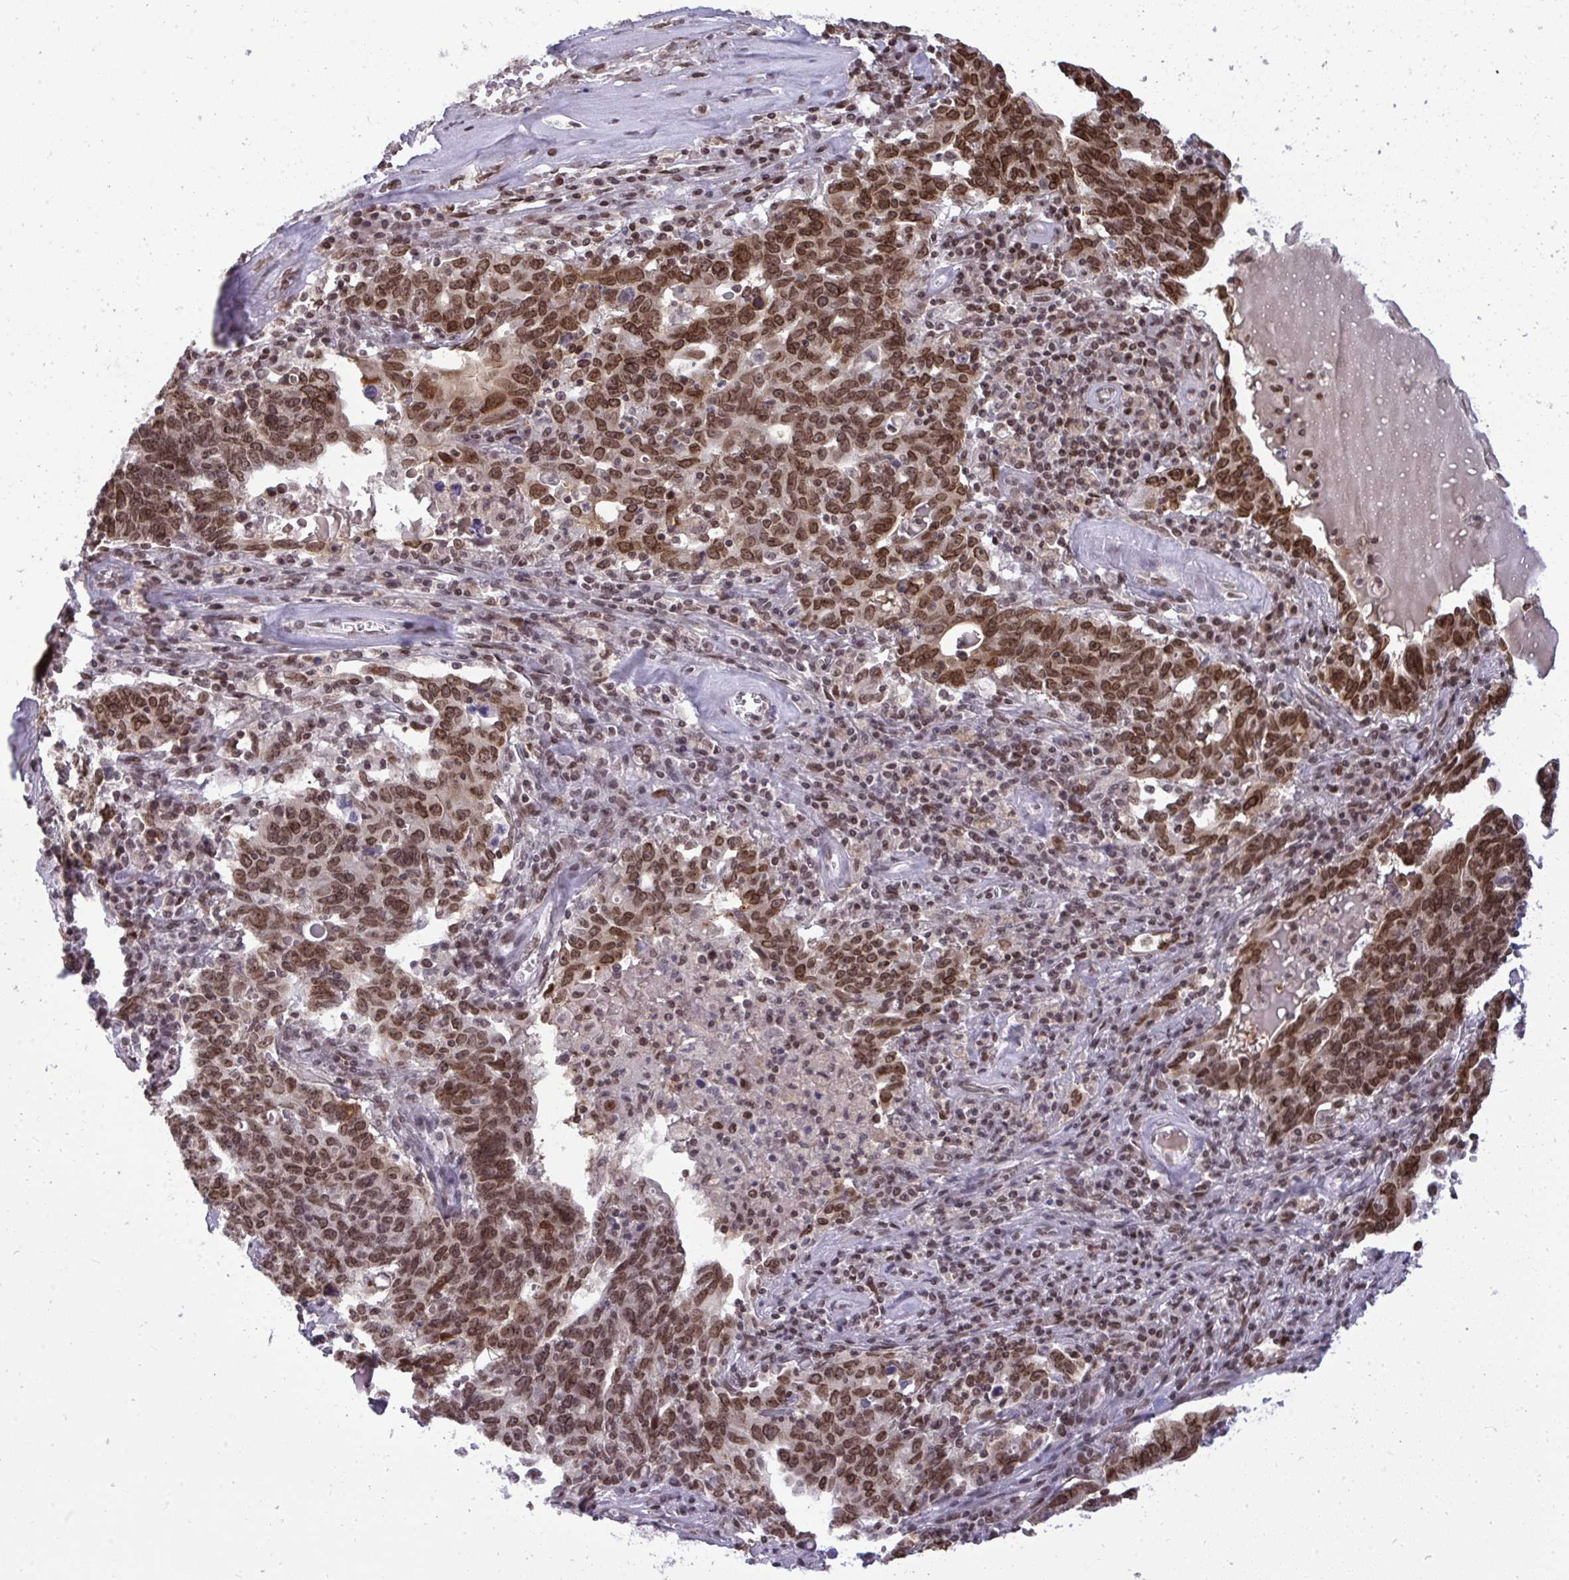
{"staining": {"intensity": "moderate", "quantity": ">75%", "location": "nuclear"}, "tissue": "ovarian cancer", "cell_type": "Tumor cells", "image_type": "cancer", "snomed": [{"axis": "morphology", "description": "Carcinoma, endometroid"}, {"axis": "topography", "description": "Ovary"}], "caption": "Approximately >75% of tumor cells in human endometroid carcinoma (ovarian) exhibit moderate nuclear protein positivity as visualized by brown immunohistochemical staining.", "gene": "JPT1", "patient": {"sex": "female", "age": 62}}